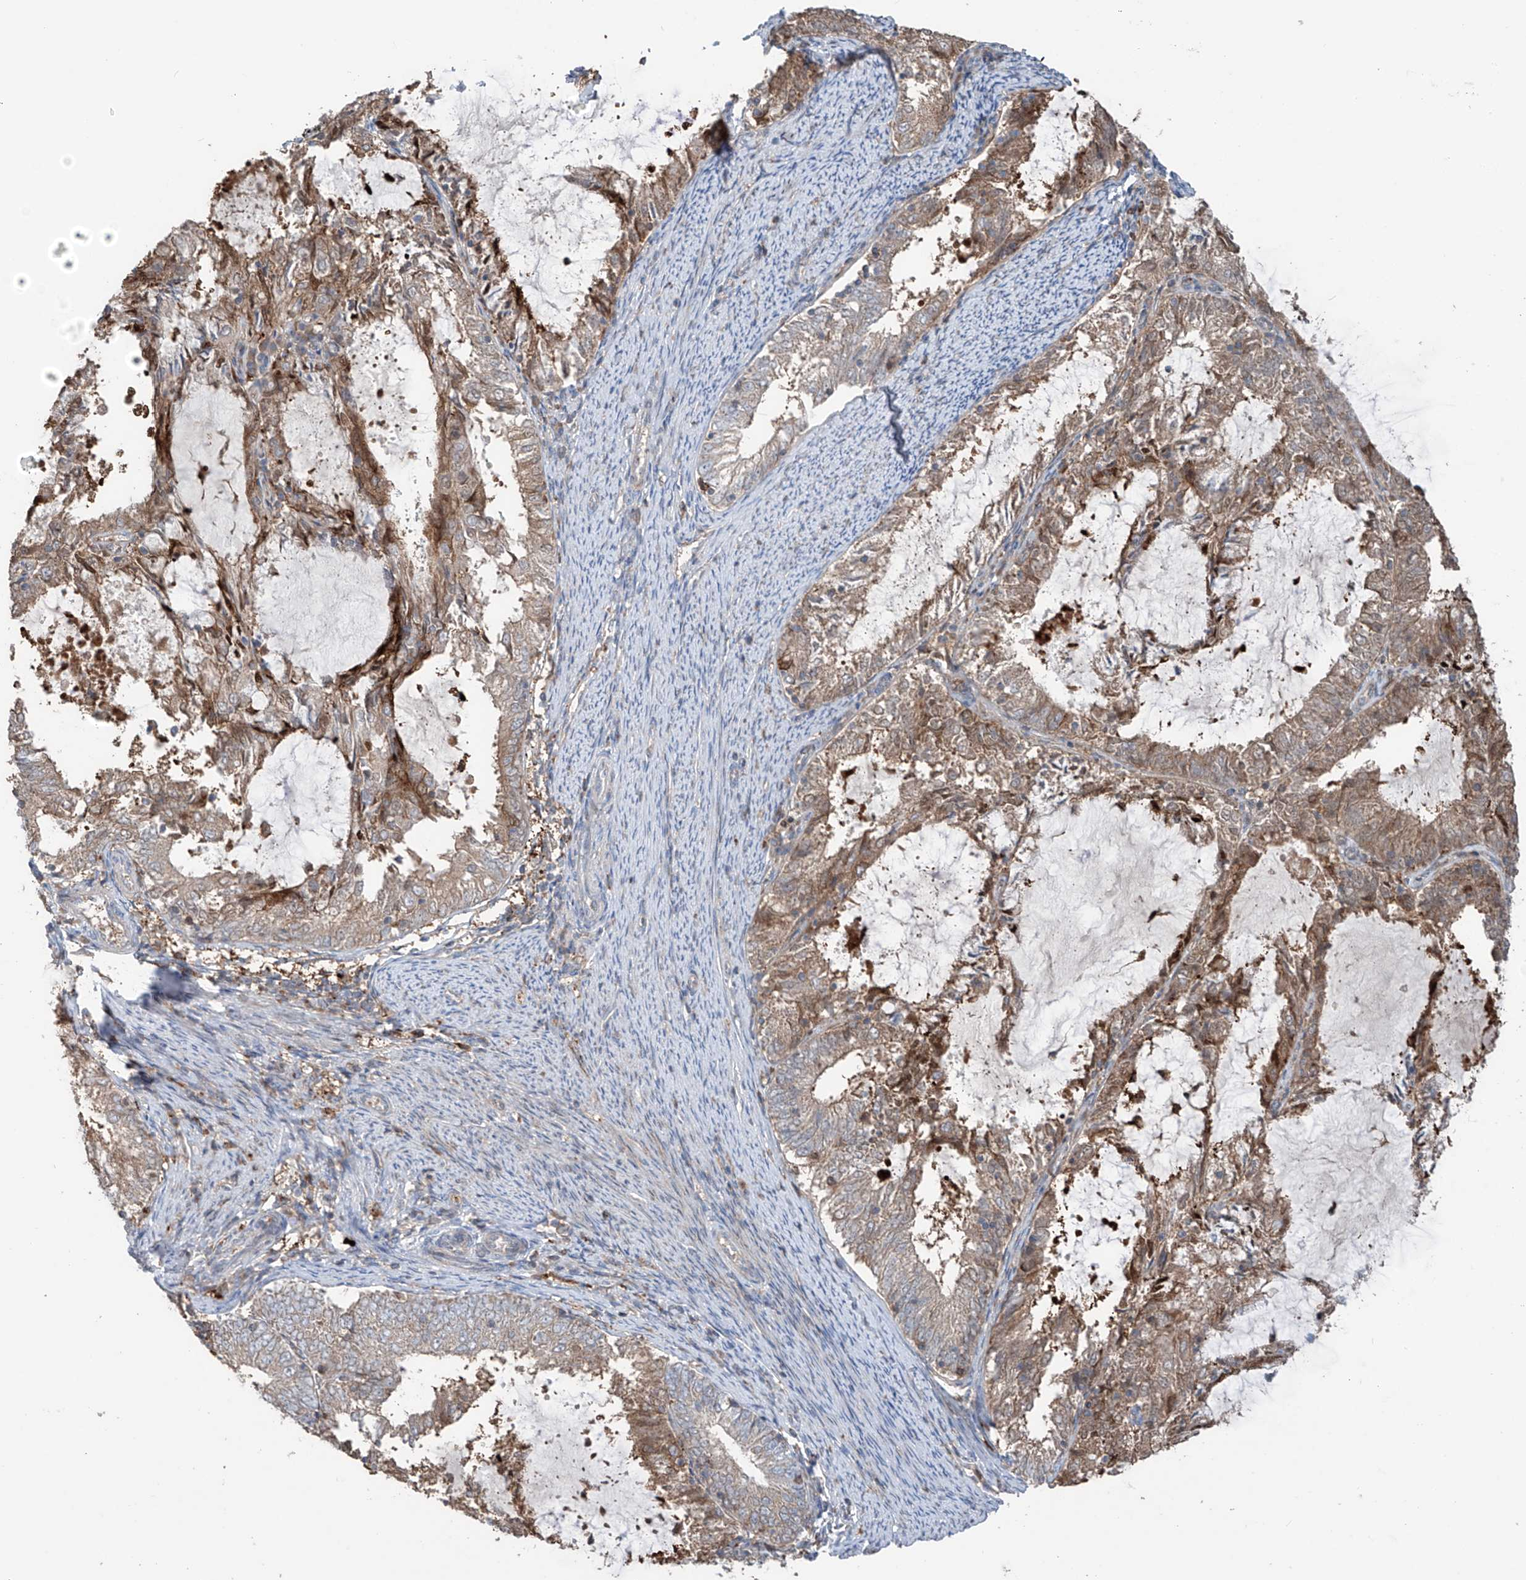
{"staining": {"intensity": "moderate", "quantity": ">75%", "location": "cytoplasmic/membranous"}, "tissue": "endometrial cancer", "cell_type": "Tumor cells", "image_type": "cancer", "snomed": [{"axis": "morphology", "description": "Adenocarcinoma, NOS"}, {"axis": "topography", "description": "Endometrium"}], "caption": "Protein staining by IHC demonstrates moderate cytoplasmic/membranous staining in approximately >75% of tumor cells in endometrial cancer.", "gene": "SAMD3", "patient": {"sex": "female", "age": 57}}